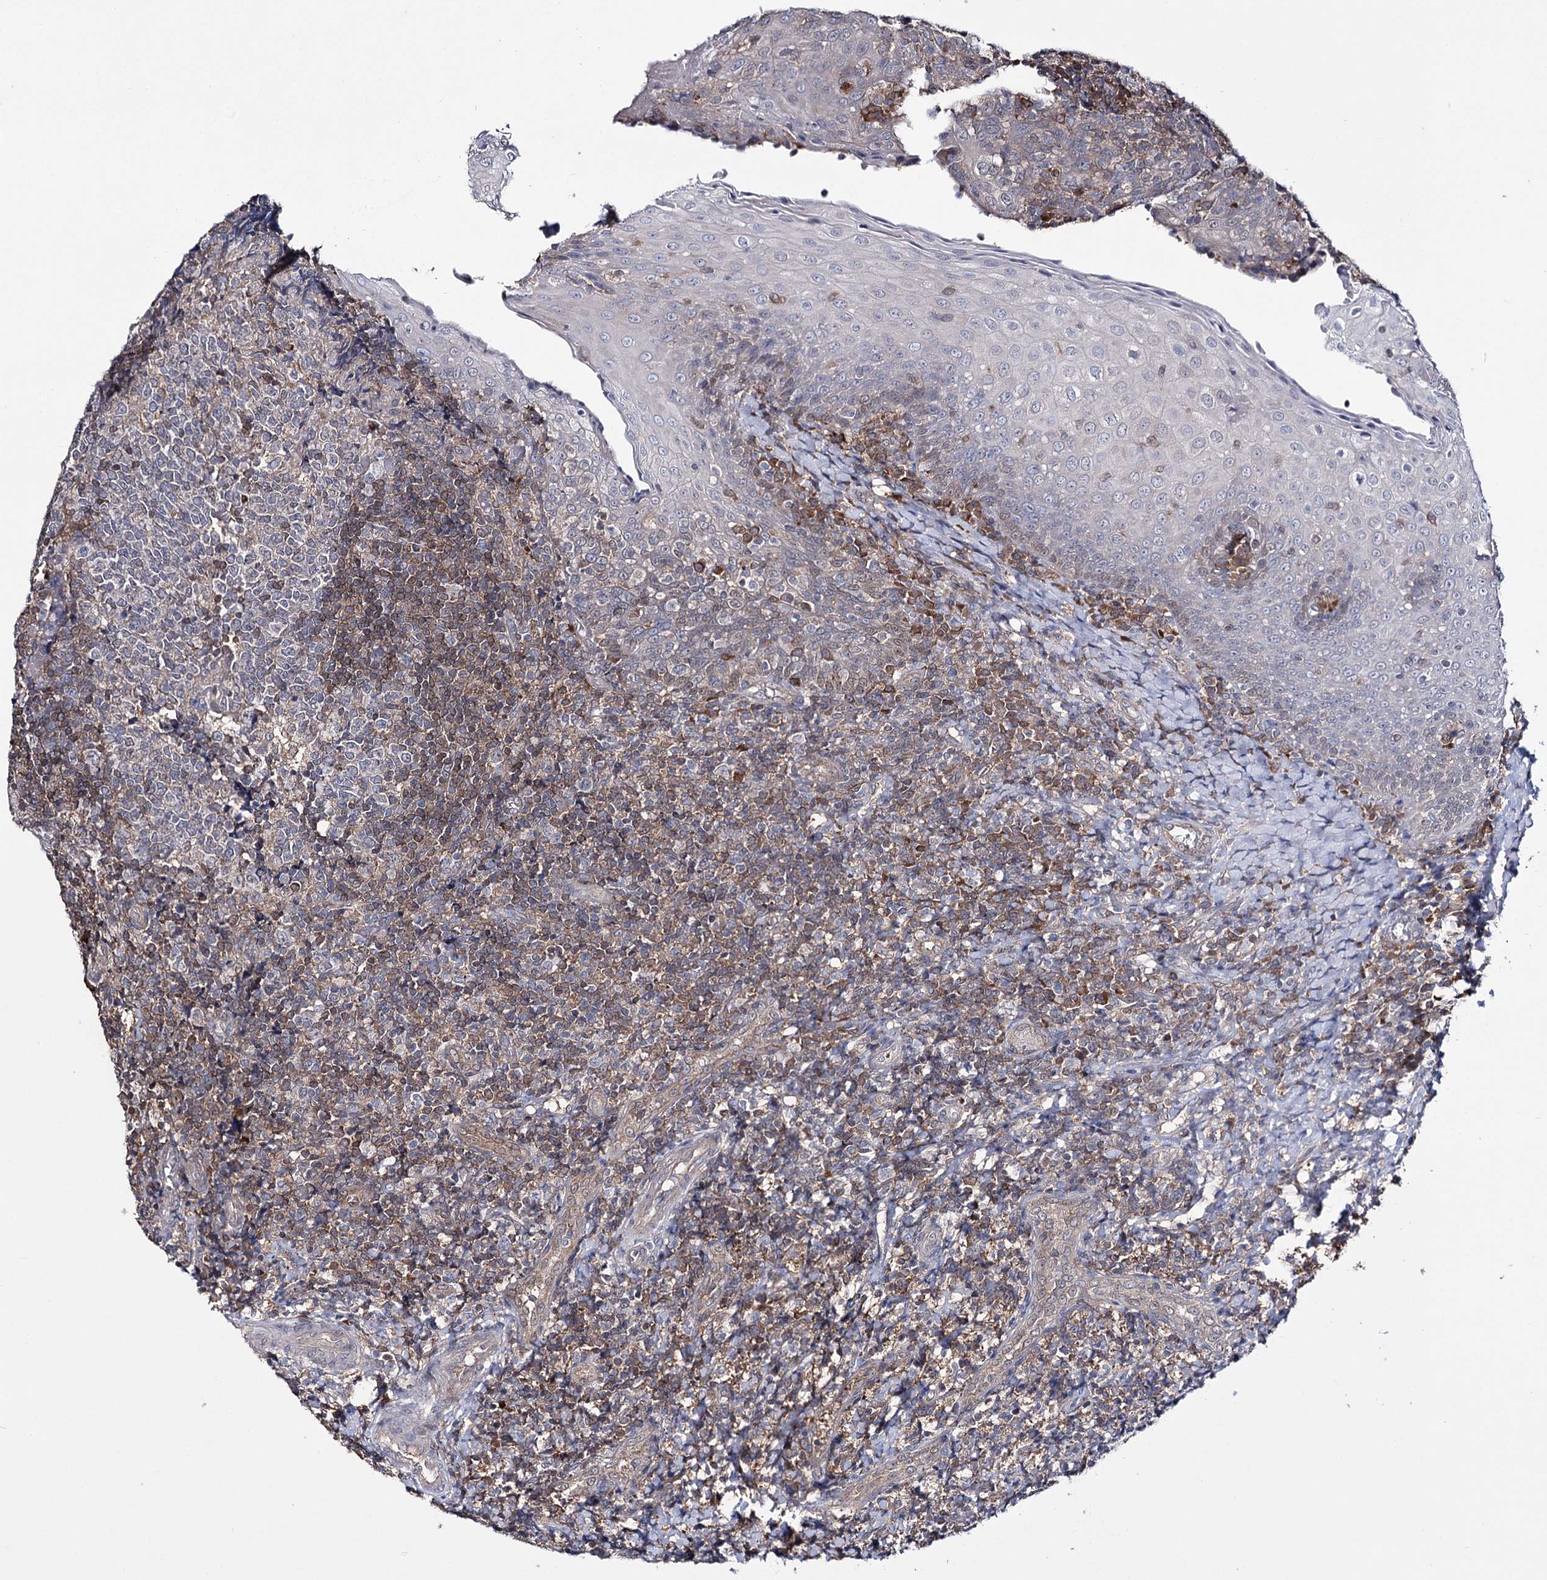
{"staining": {"intensity": "strong", "quantity": "<25%", "location": "cytoplasmic/membranous"}, "tissue": "tonsil", "cell_type": "Germinal center cells", "image_type": "normal", "snomed": [{"axis": "morphology", "description": "Normal tissue, NOS"}, {"axis": "topography", "description": "Tonsil"}], "caption": "Immunohistochemical staining of normal tonsil reveals <25% levels of strong cytoplasmic/membranous protein positivity in about <25% of germinal center cells. (Stains: DAB in brown, nuclei in blue, Microscopy: brightfield microscopy at high magnification).", "gene": "PTER", "patient": {"sex": "female", "age": 19}}